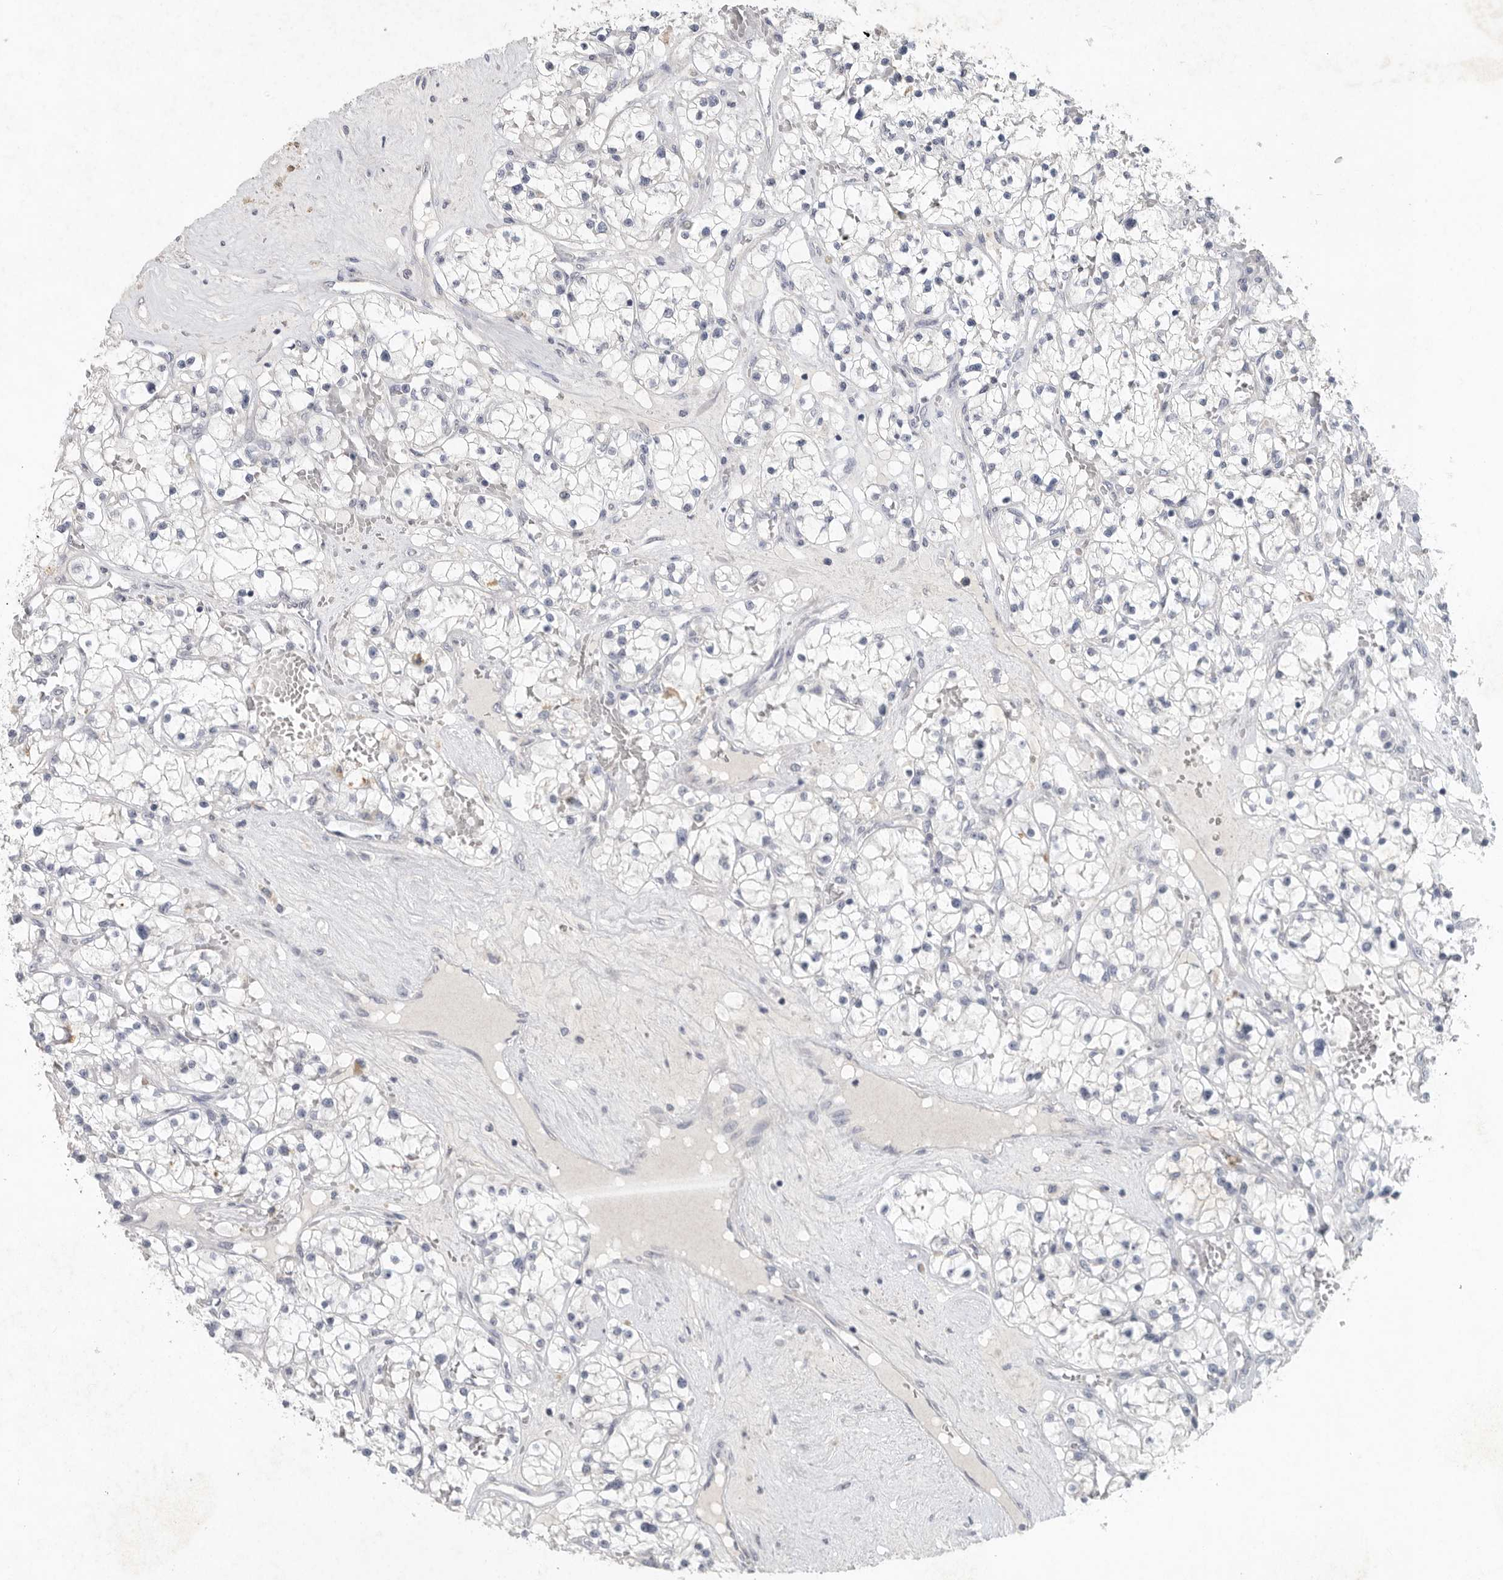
{"staining": {"intensity": "negative", "quantity": "none", "location": "none"}, "tissue": "renal cancer", "cell_type": "Tumor cells", "image_type": "cancer", "snomed": [{"axis": "morphology", "description": "Normal tissue, NOS"}, {"axis": "morphology", "description": "Adenocarcinoma, NOS"}, {"axis": "topography", "description": "Kidney"}], "caption": "Immunohistochemistry (IHC) photomicrograph of renal adenocarcinoma stained for a protein (brown), which reveals no staining in tumor cells. (Brightfield microscopy of DAB immunohistochemistry at high magnification).", "gene": "REG4", "patient": {"sex": "male", "age": 68}}